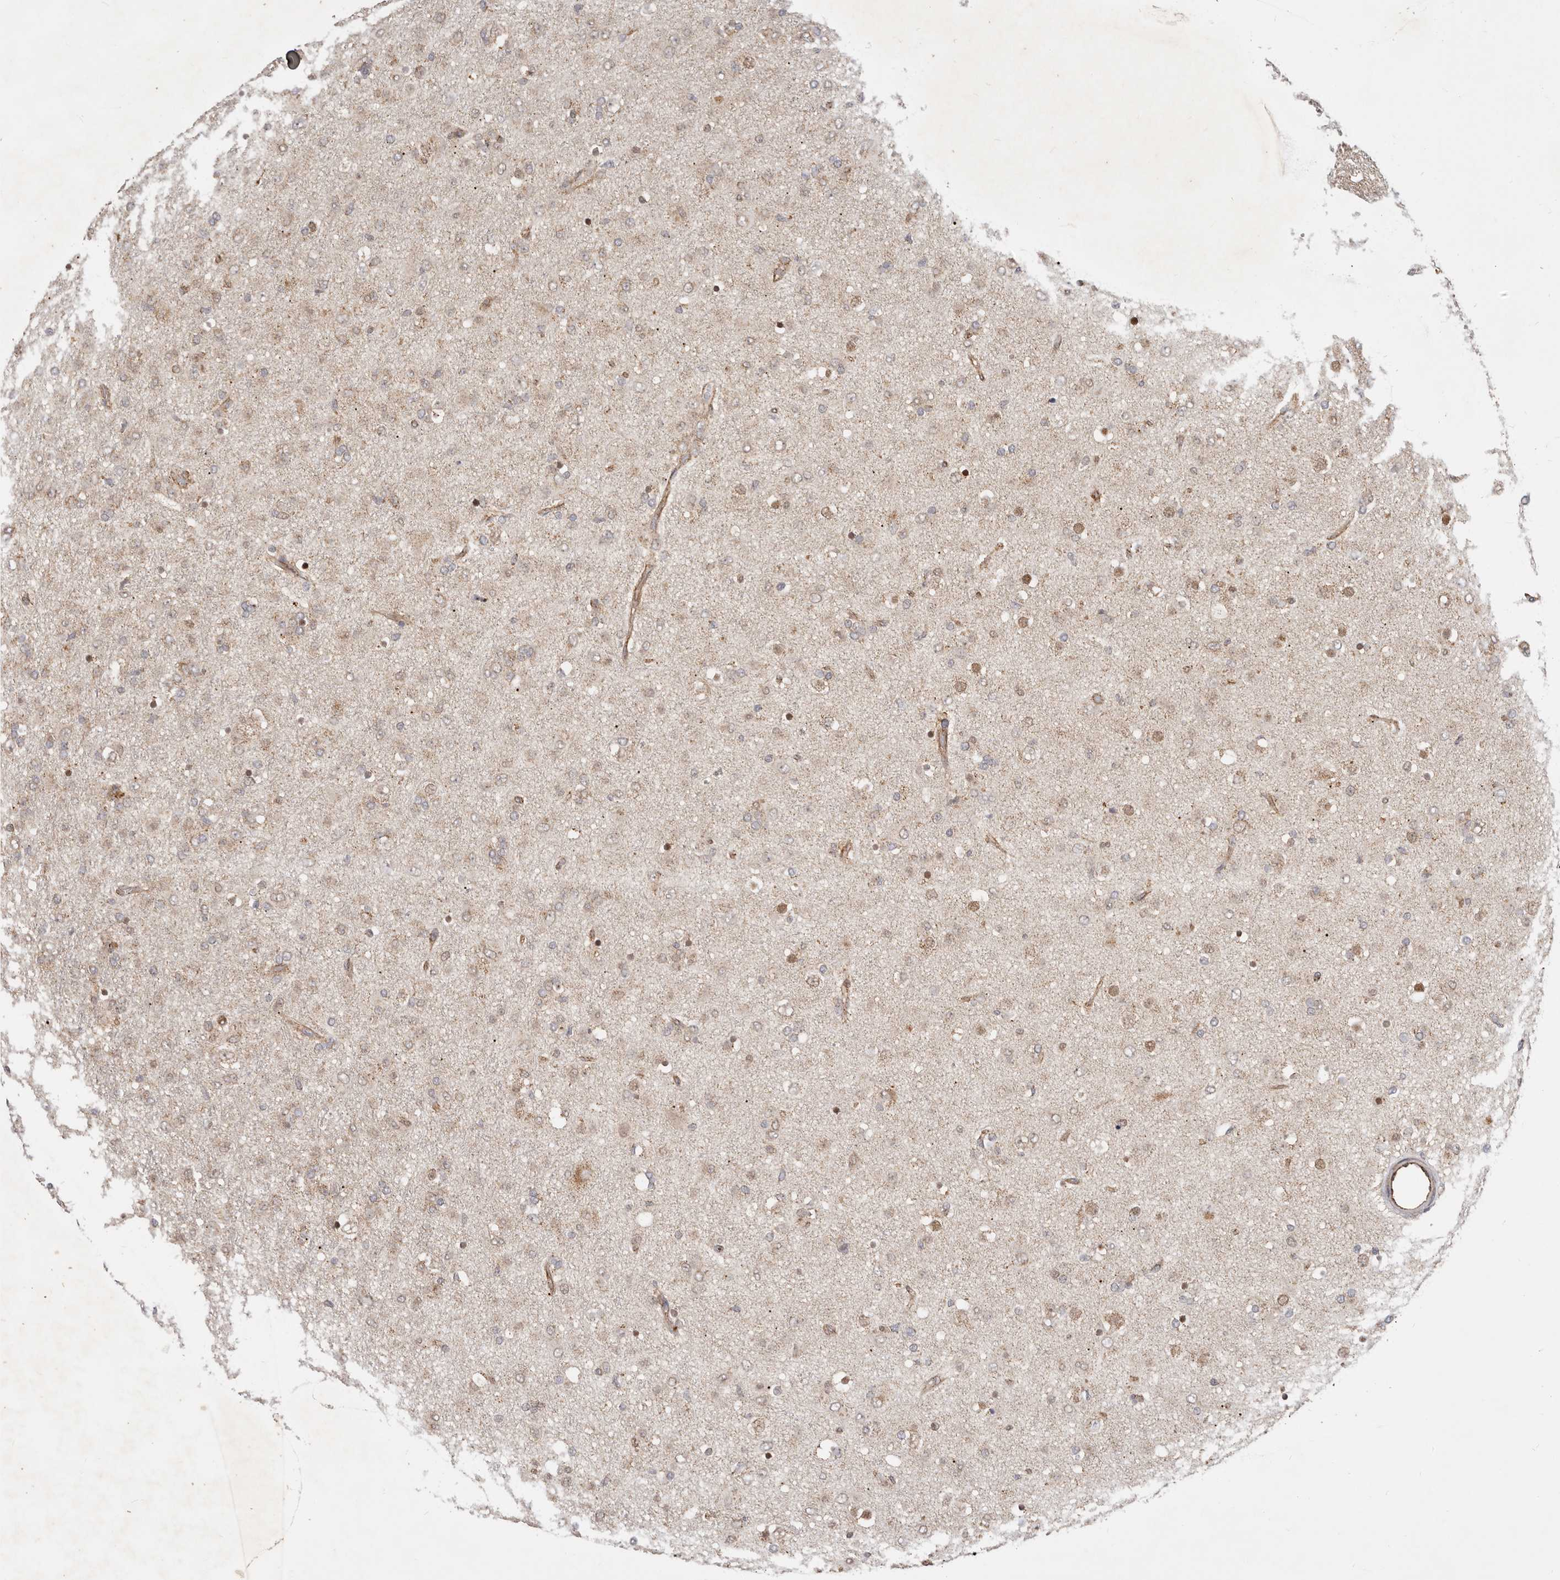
{"staining": {"intensity": "weak", "quantity": "25%-75%", "location": "cytoplasmic/membranous,nuclear"}, "tissue": "glioma", "cell_type": "Tumor cells", "image_type": "cancer", "snomed": [{"axis": "morphology", "description": "Glioma, malignant, Low grade"}, {"axis": "topography", "description": "Brain"}], "caption": "Immunohistochemical staining of glioma displays low levels of weak cytoplasmic/membranous and nuclear protein expression in about 25%-75% of tumor cells. Nuclei are stained in blue.", "gene": "USP49", "patient": {"sex": "male", "age": 65}}